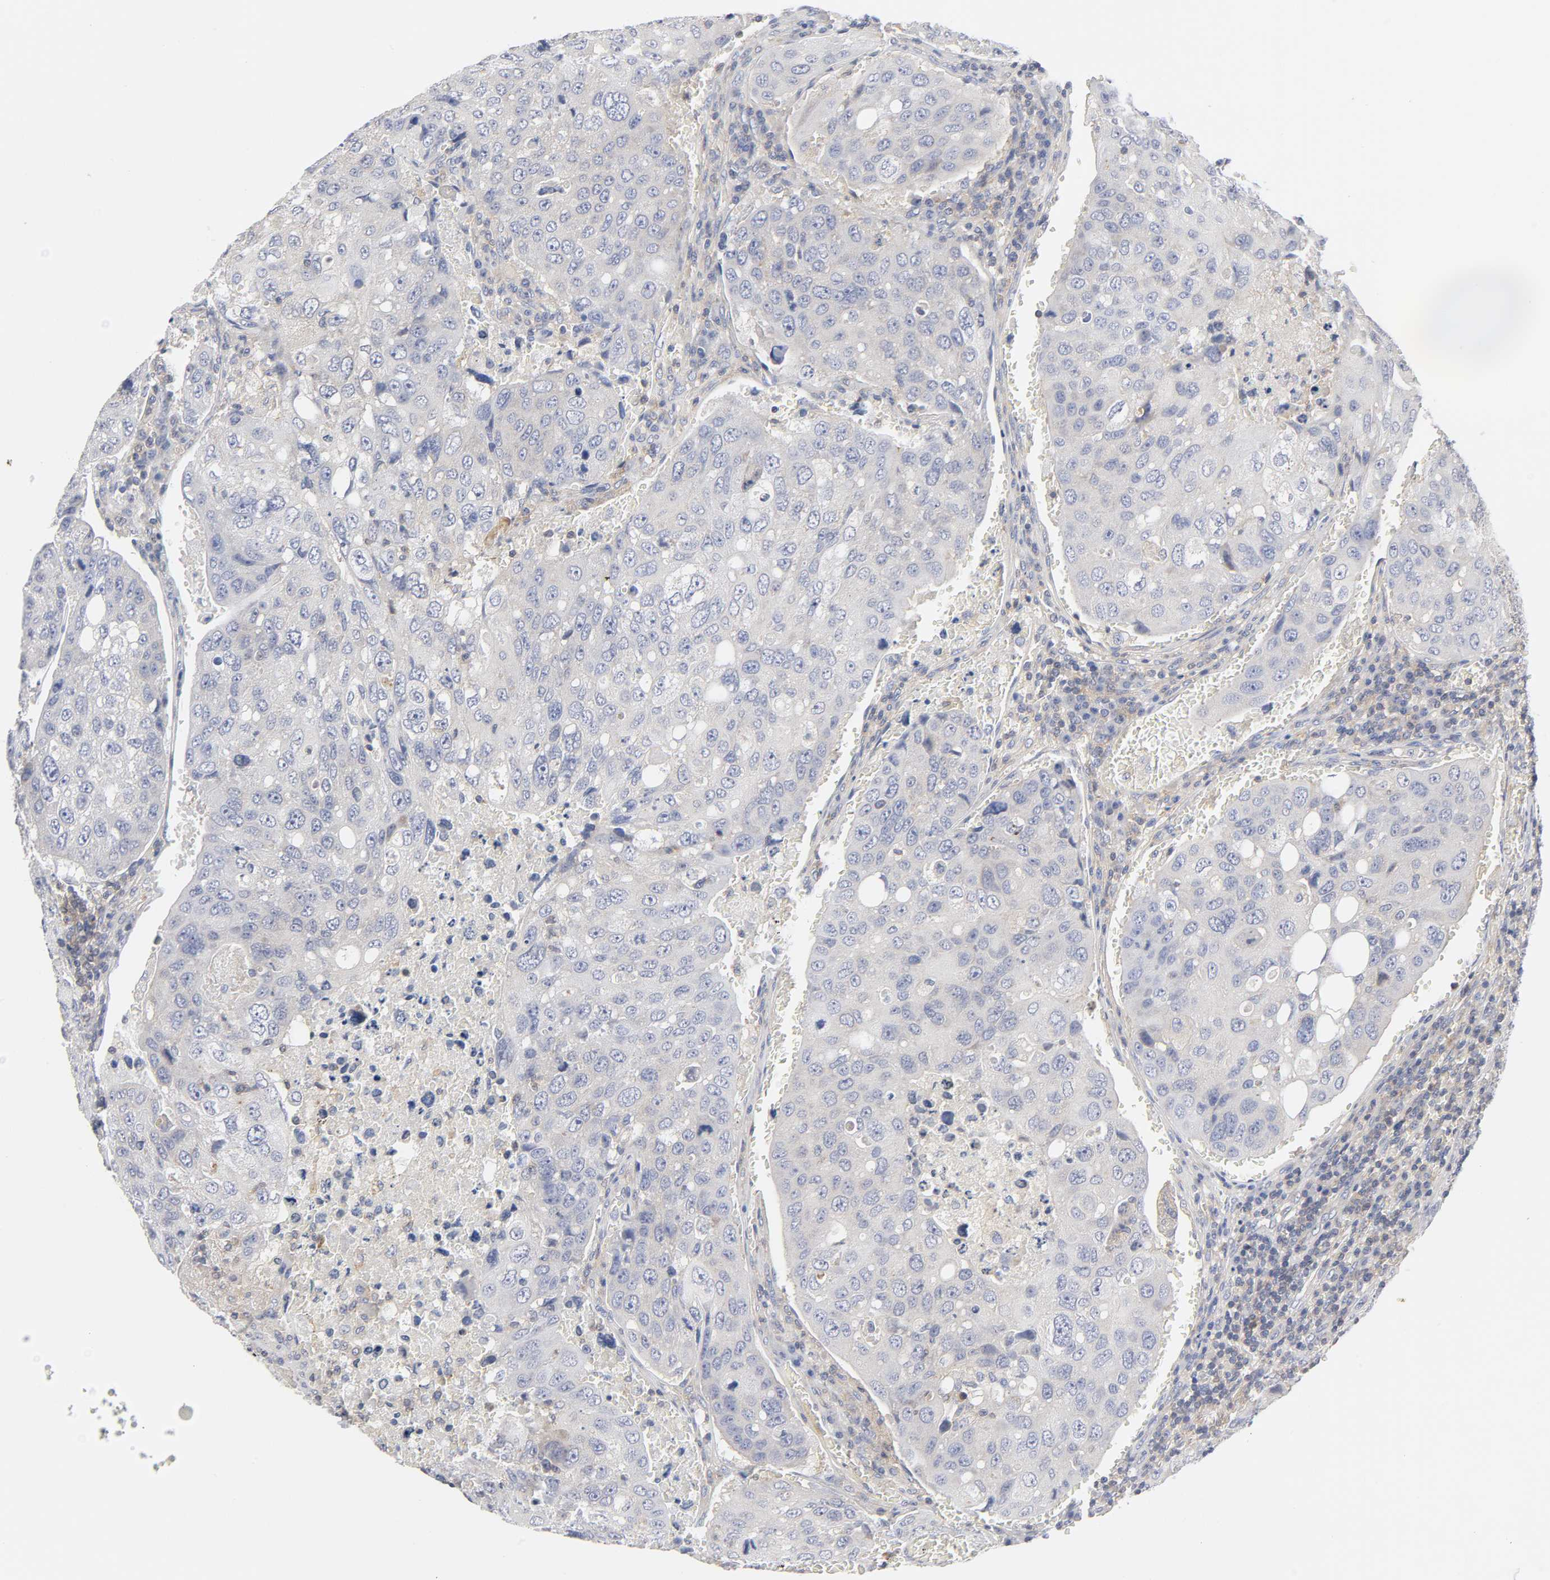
{"staining": {"intensity": "negative", "quantity": "none", "location": "none"}, "tissue": "urothelial cancer", "cell_type": "Tumor cells", "image_type": "cancer", "snomed": [{"axis": "morphology", "description": "Urothelial carcinoma, High grade"}, {"axis": "topography", "description": "Lymph node"}, {"axis": "topography", "description": "Urinary bladder"}], "caption": "Human urothelial cancer stained for a protein using immunohistochemistry (IHC) shows no staining in tumor cells.", "gene": "ROCK1", "patient": {"sex": "male", "age": 51}}